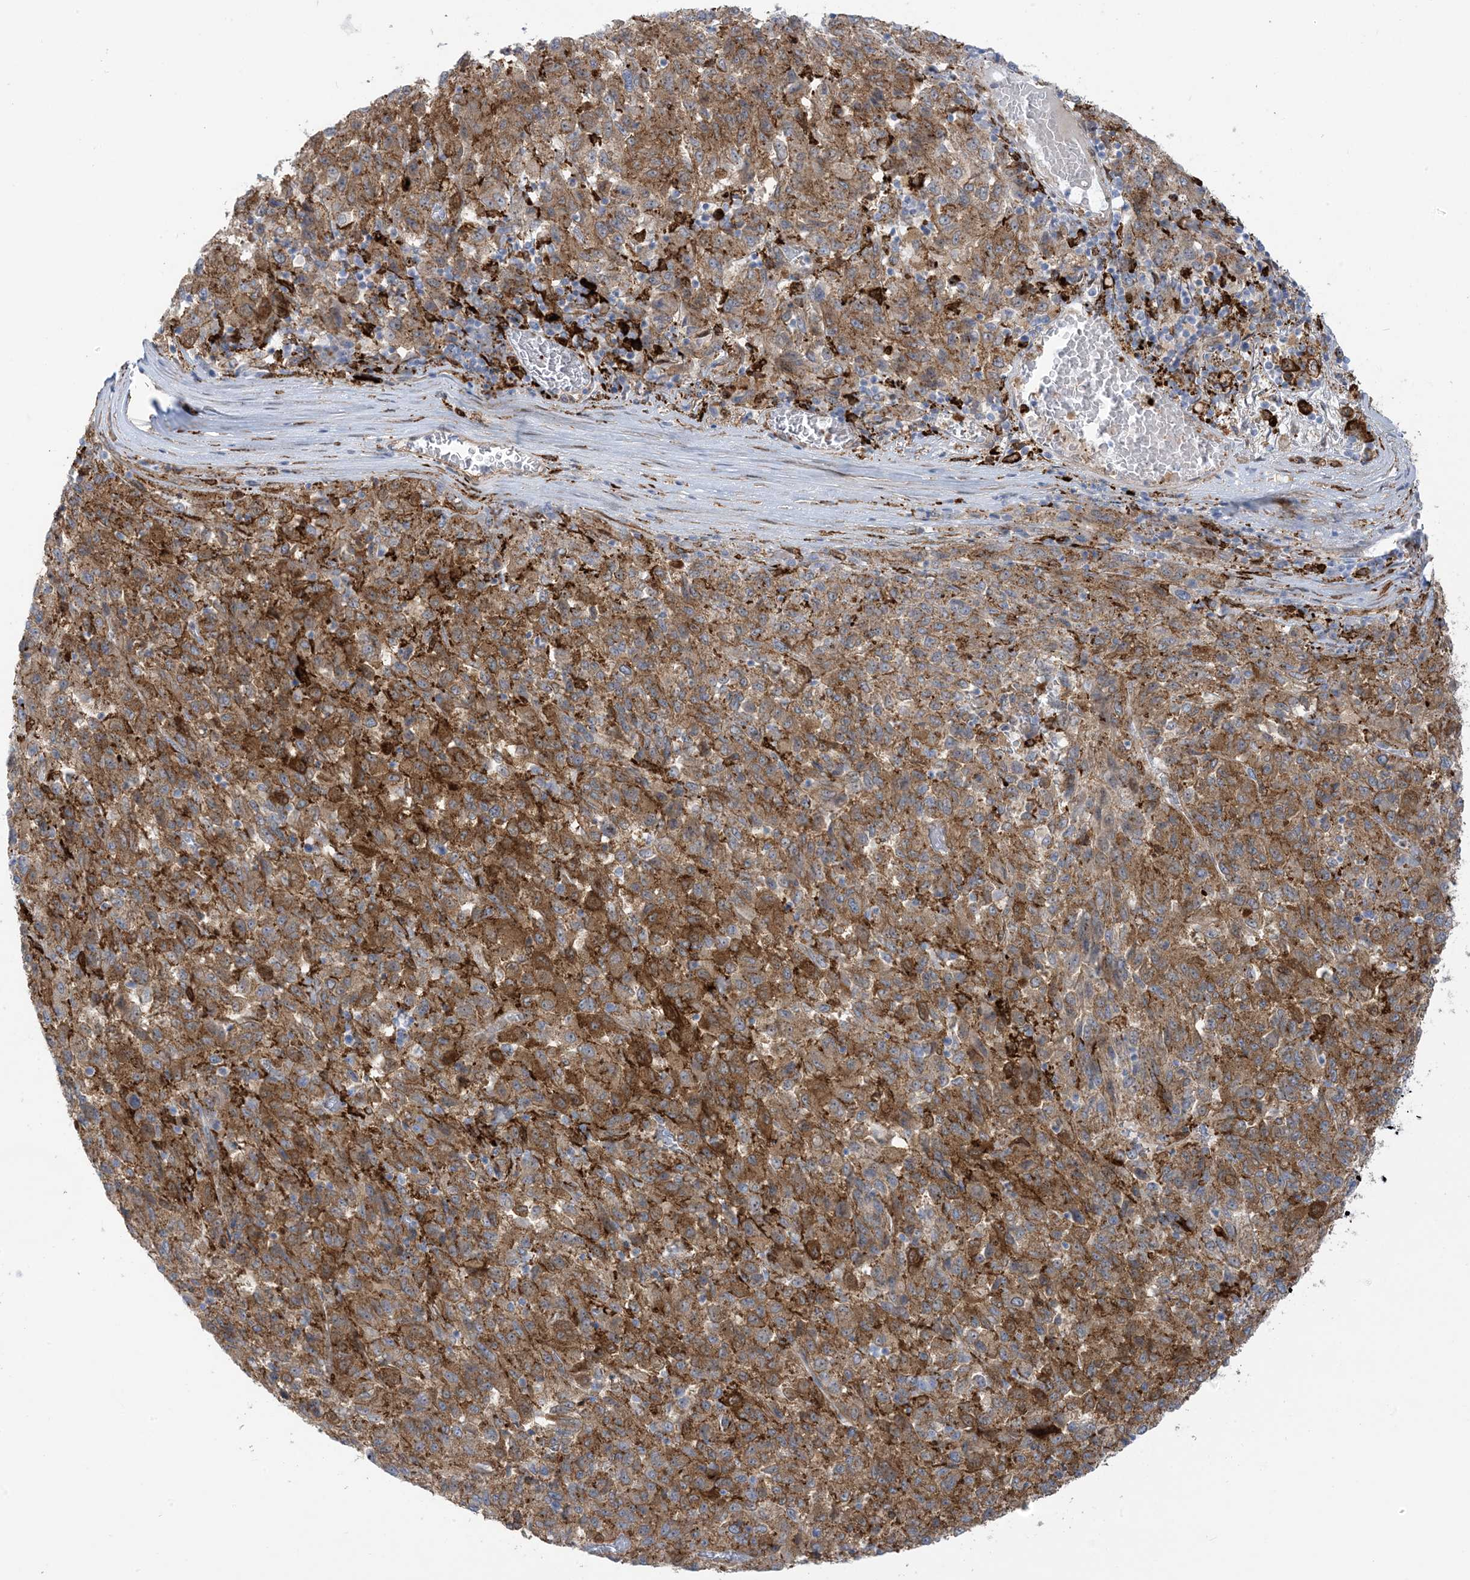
{"staining": {"intensity": "moderate", "quantity": ">75%", "location": "cytoplasmic/membranous"}, "tissue": "melanoma", "cell_type": "Tumor cells", "image_type": "cancer", "snomed": [{"axis": "morphology", "description": "Malignant melanoma, Metastatic site"}, {"axis": "topography", "description": "Lung"}], "caption": "Moderate cytoplasmic/membranous expression is seen in approximately >75% of tumor cells in malignant melanoma (metastatic site). Using DAB (brown) and hematoxylin (blue) stains, captured at high magnification using brightfield microscopy.", "gene": "ICMT", "patient": {"sex": "male", "age": 64}}